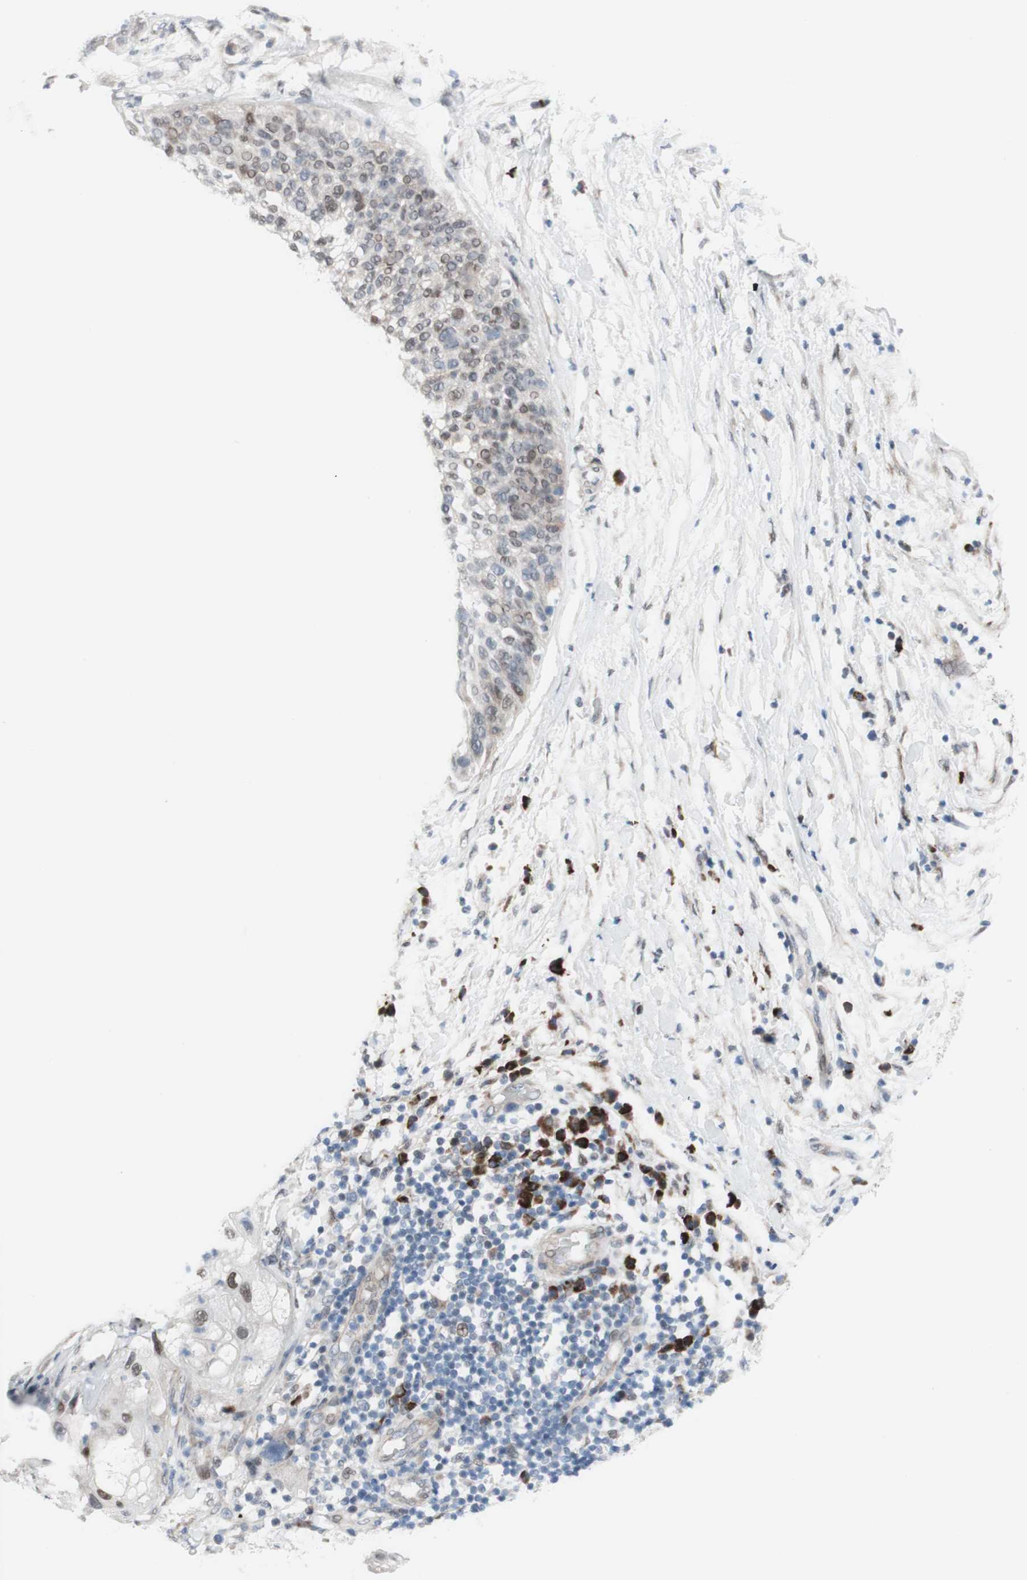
{"staining": {"intensity": "moderate", "quantity": "25%-75%", "location": "nuclear"}, "tissue": "lung cancer", "cell_type": "Tumor cells", "image_type": "cancer", "snomed": [{"axis": "morphology", "description": "Inflammation, NOS"}, {"axis": "morphology", "description": "Squamous cell carcinoma, NOS"}, {"axis": "topography", "description": "Lymph node"}, {"axis": "topography", "description": "Soft tissue"}, {"axis": "topography", "description": "Lung"}], "caption": "Lung squamous cell carcinoma stained with a protein marker reveals moderate staining in tumor cells.", "gene": "PHTF2", "patient": {"sex": "male", "age": 66}}